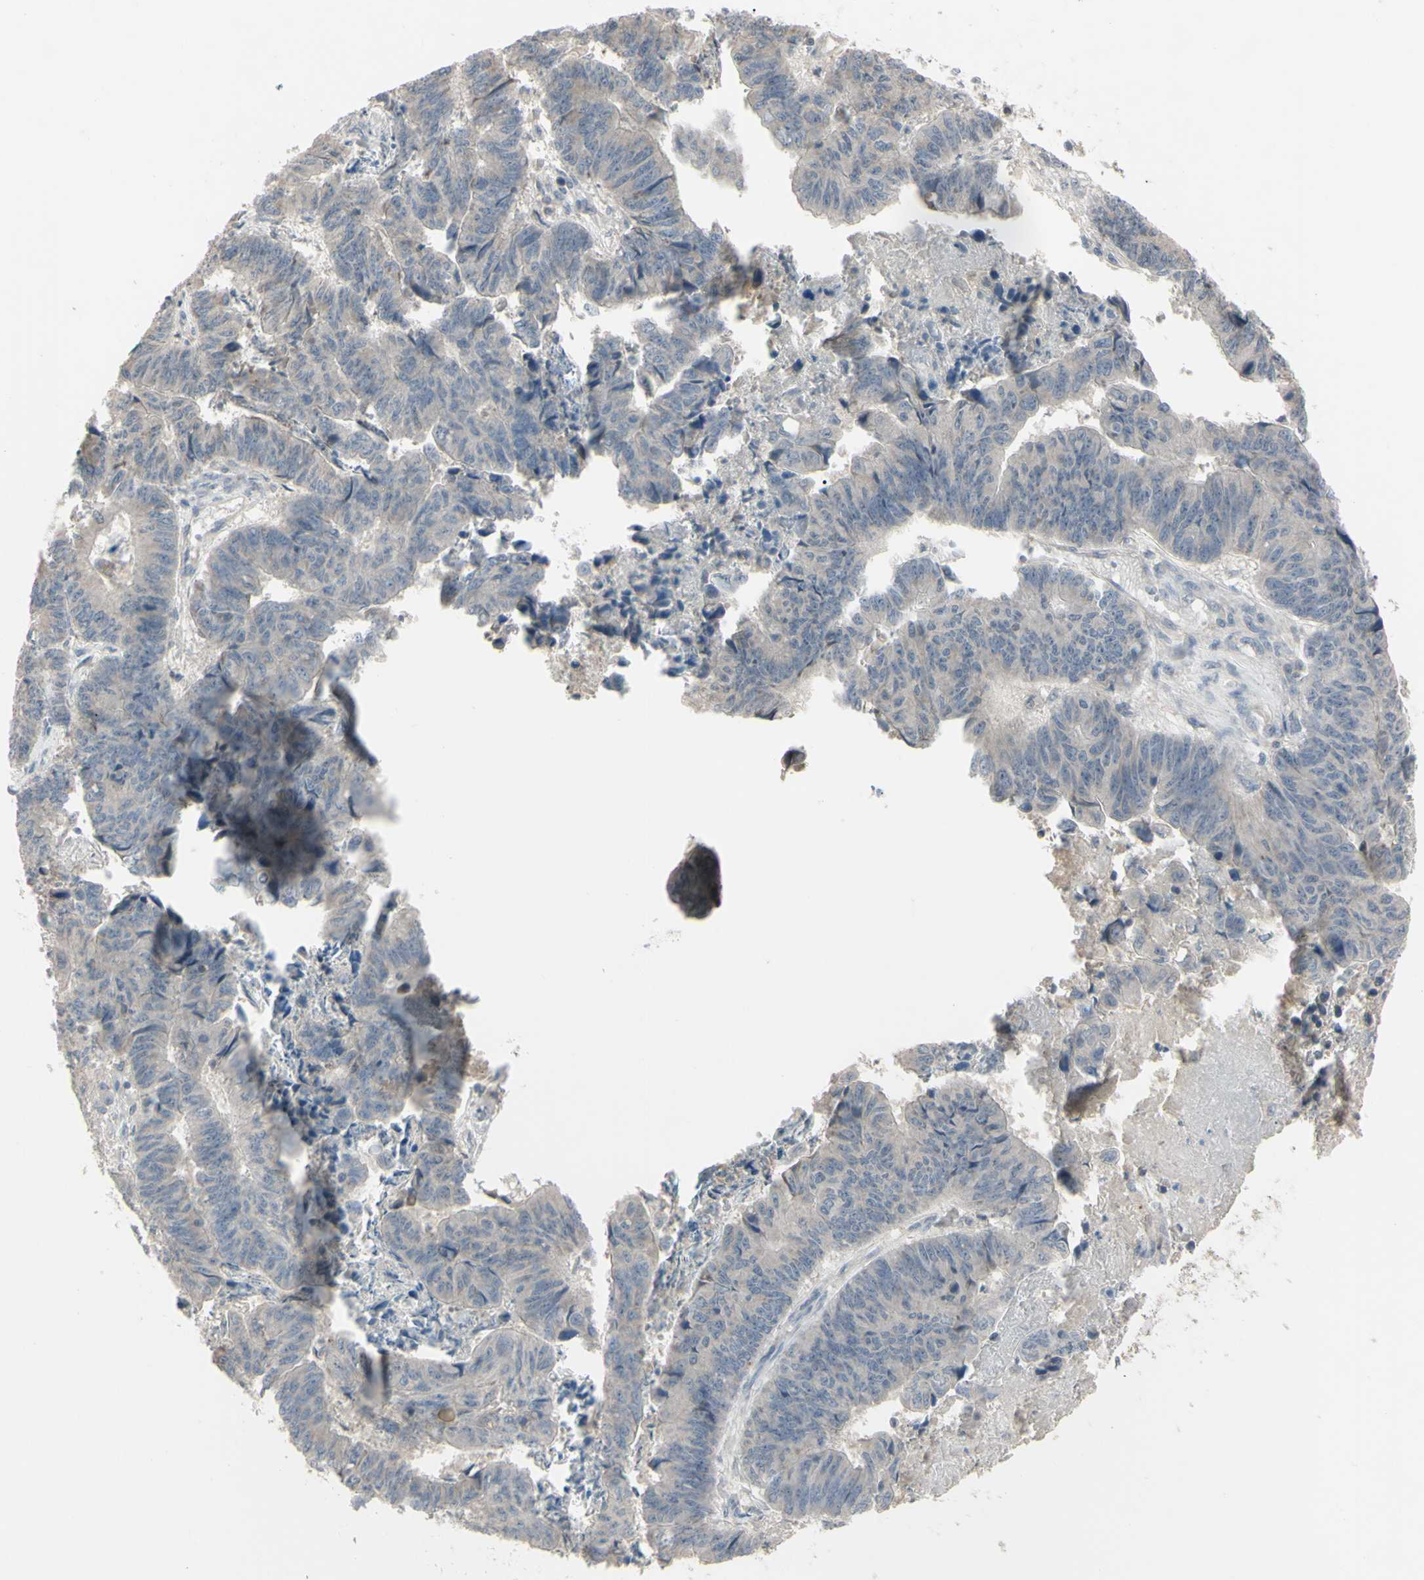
{"staining": {"intensity": "negative", "quantity": "none", "location": "none"}, "tissue": "stomach cancer", "cell_type": "Tumor cells", "image_type": "cancer", "snomed": [{"axis": "morphology", "description": "Adenocarcinoma, NOS"}, {"axis": "topography", "description": "Stomach, lower"}], "caption": "Immunohistochemistry (IHC) of human stomach cancer displays no expression in tumor cells. The staining was performed using DAB (3,3'-diaminobenzidine) to visualize the protein expression in brown, while the nuclei were stained in blue with hematoxylin (Magnification: 20x).", "gene": "PIAS4", "patient": {"sex": "male", "age": 77}}